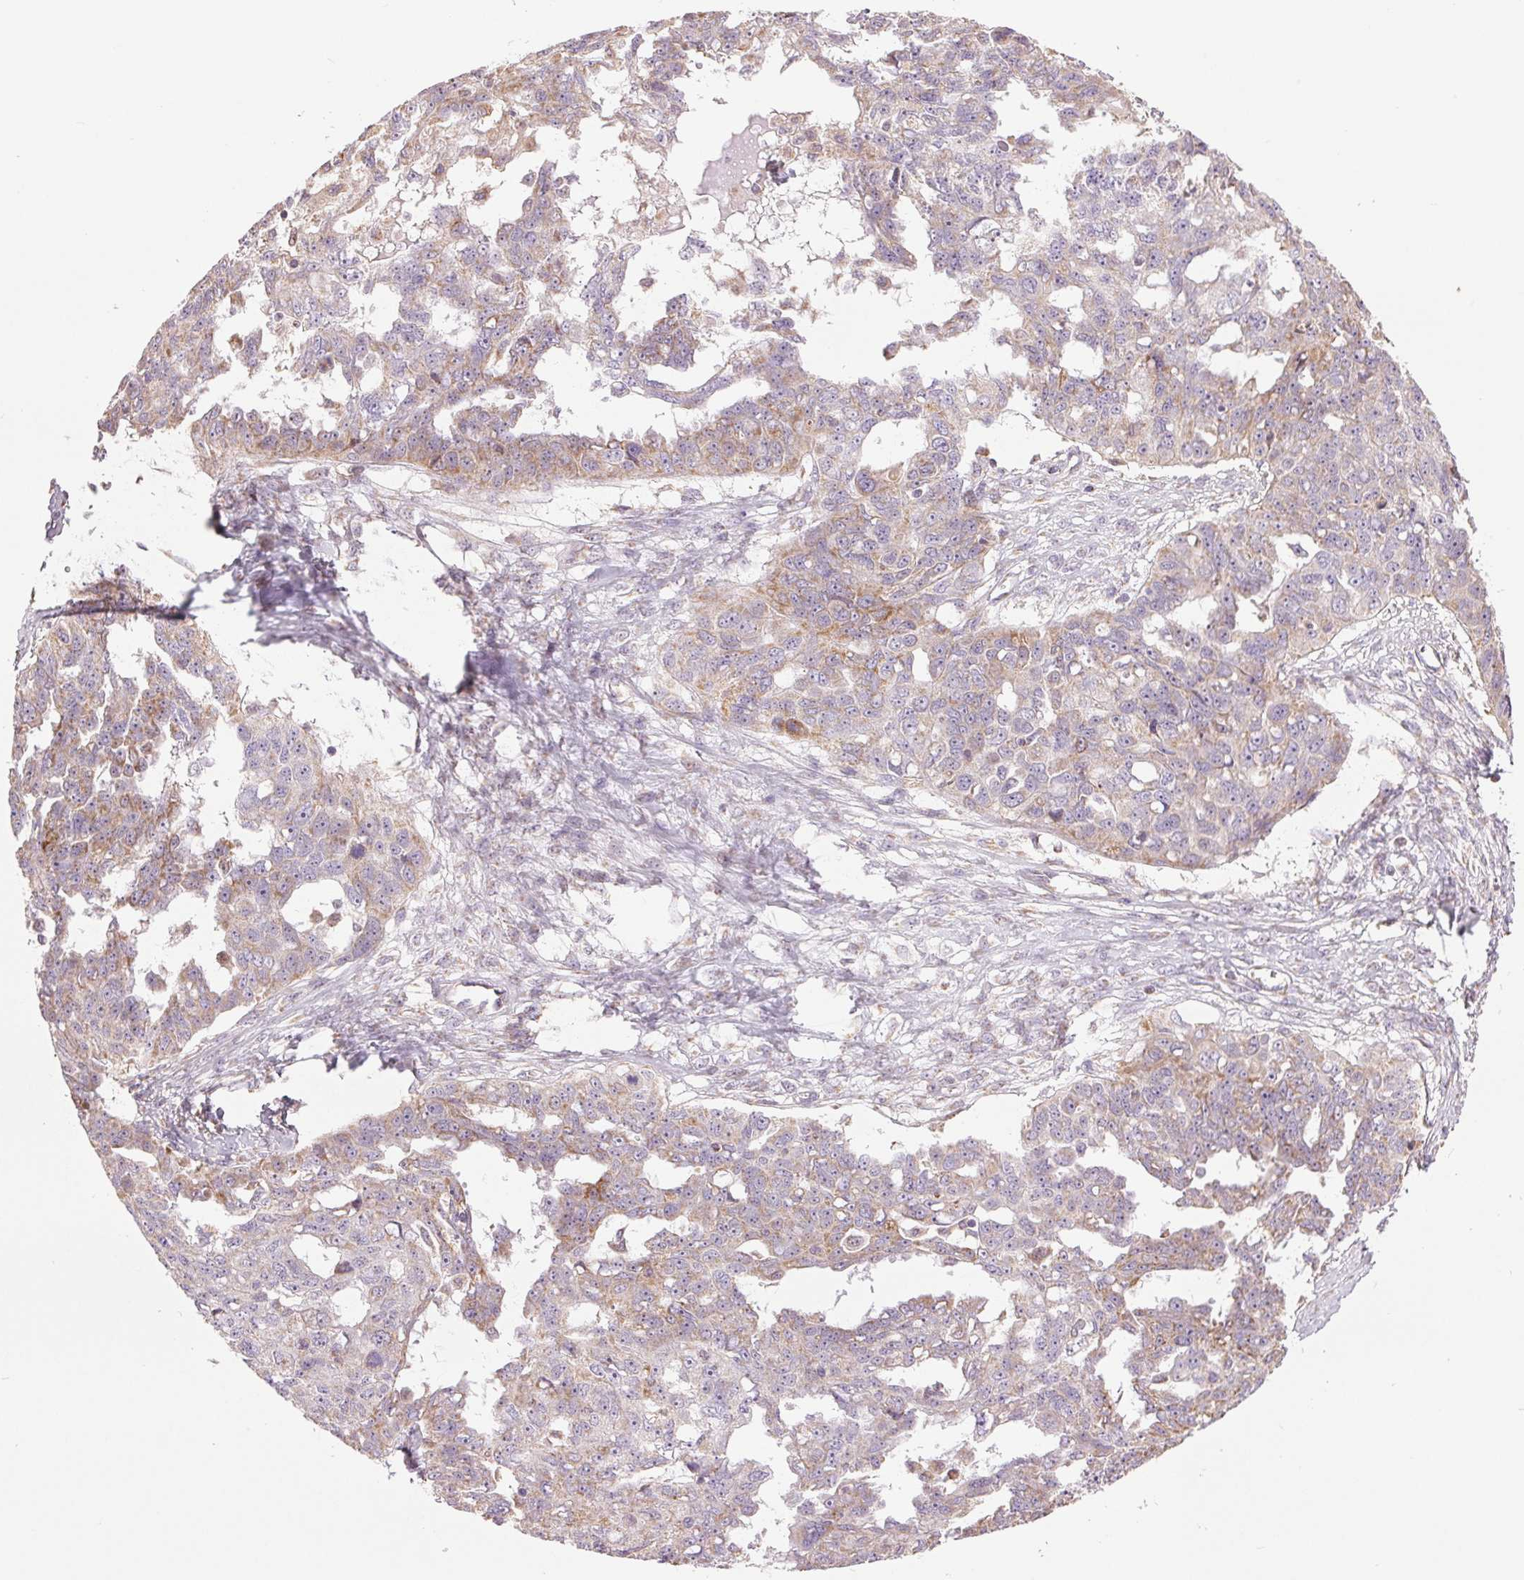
{"staining": {"intensity": "weak", "quantity": "25%-75%", "location": "cytoplasmic/membranous"}, "tissue": "ovarian cancer", "cell_type": "Tumor cells", "image_type": "cancer", "snomed": [{"axis": "morphology", "description": "Carcinoma, endometroid"}, {"axis": "topography", "description": "Ovary"}], "caption": "Ovarian endometroid carcinoma stained for a protein (brown) demonstrates weak cytoplasmic/membranous positive staining in about 25%-75% of tumor cells.", "gene": "DGUOK", "patient": {"sex": "female", "age": 70}}